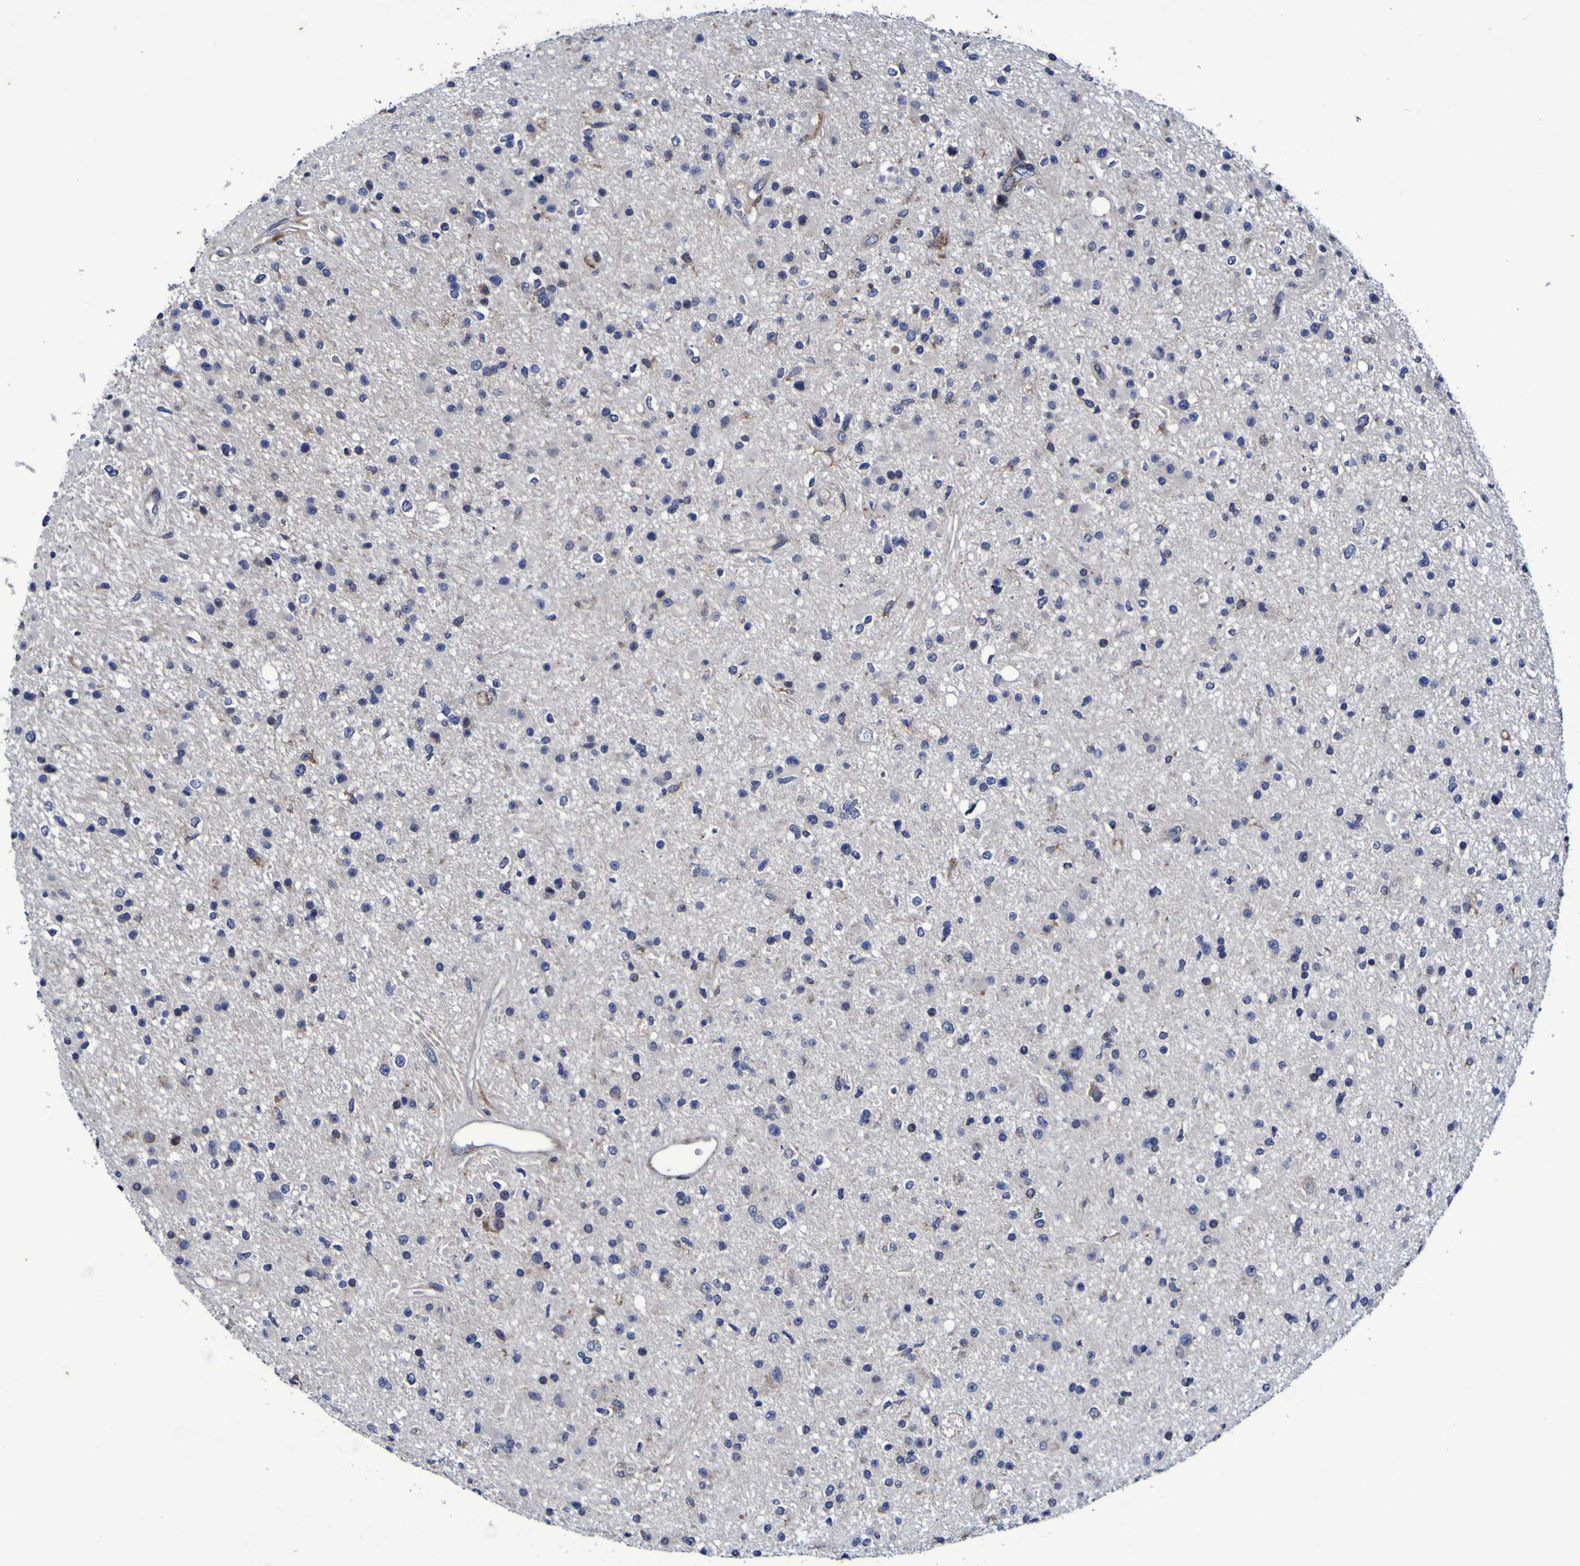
{"staining": {"intensity": "negative", "quantity": "none", "location": "none"}, "tissue": "glioma", "cell_type": "Tumor cells", "image_type": "cancer", "snomed": [{"axis": "morphology", "description": "Glioma, malignant, High grade"}, {"axis": "topography", "description": "Brain"}], "caption": "The micrograph exhibits no staining of tumor cells in glioma.", "gene": "P3H1", "patient": {"sex": "male", "age": 33}}